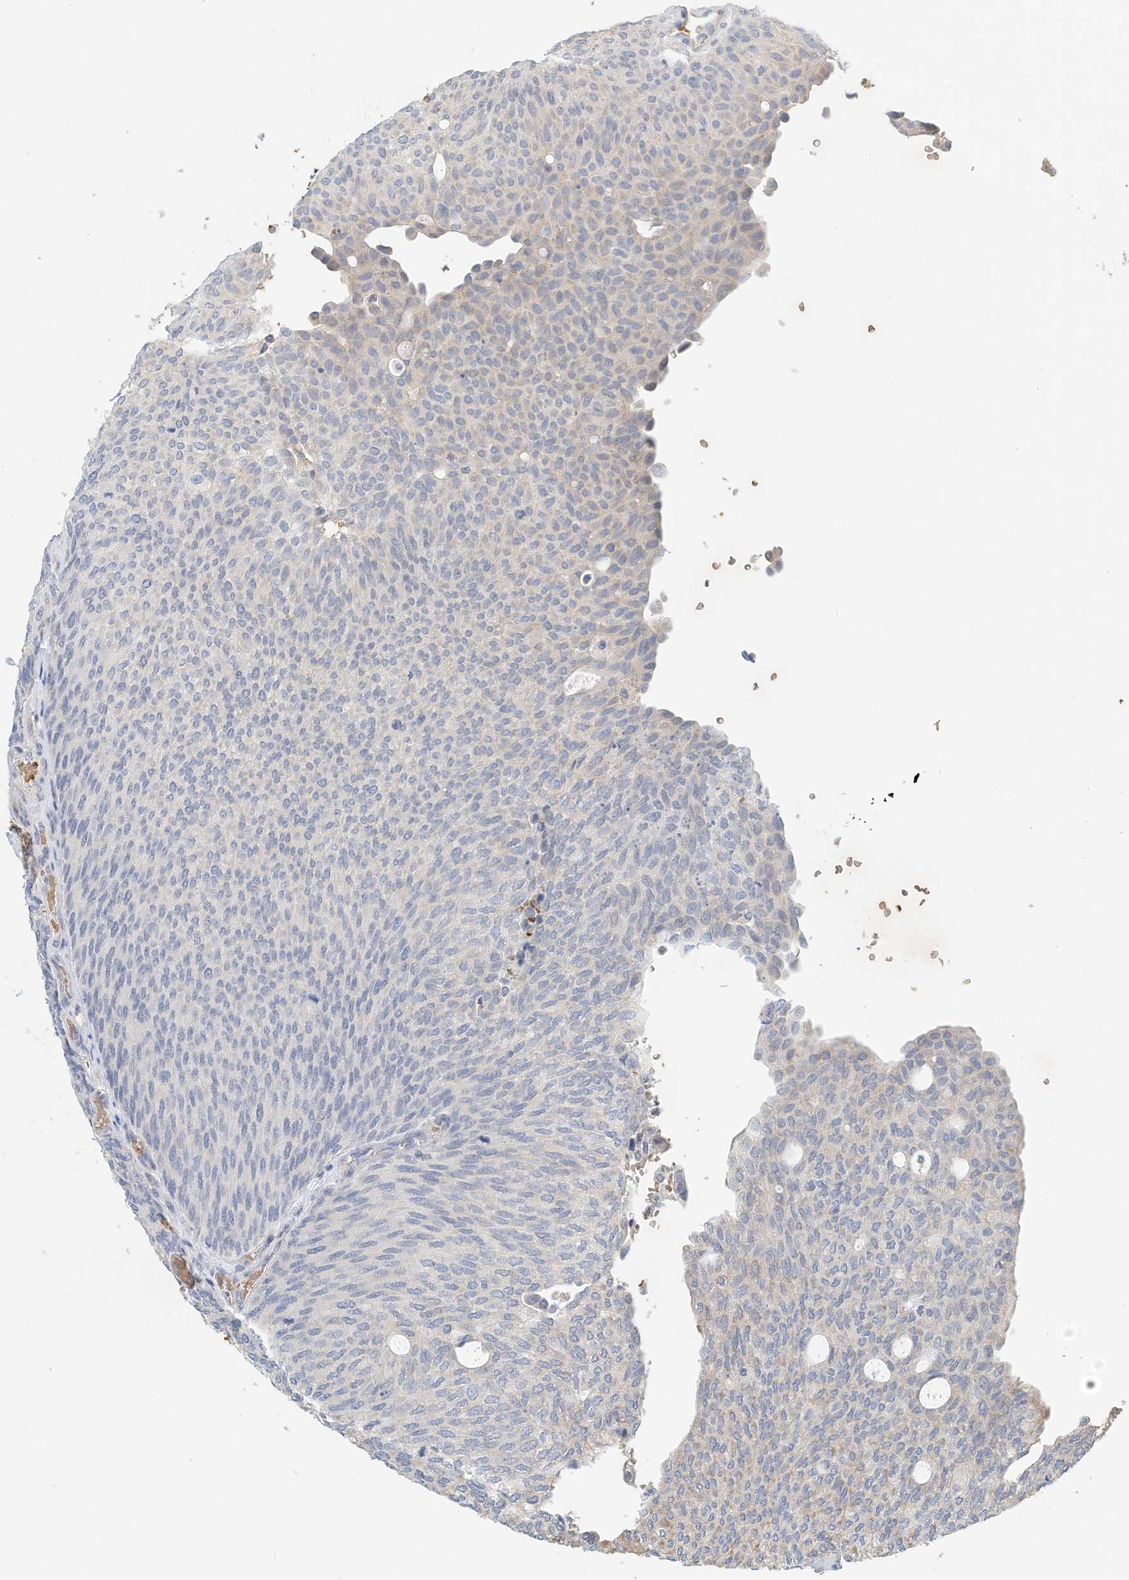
{"staining": {"intensity": "negative", "quantity": "none", "location": "none"}, "tissue": "urothelial cancer", "cell_type": "Tumor cells", "image_type": "cancer", "snomed": [{"axis": "morphology", "description": "Urothelial carcinoma, Low grade"}, {"axis": "topography", "description": "Urinary bladder"}], "caption": "Immunohistochemical staining of urothelial carcinoma (low-grade) demonstrates no significant expression in tumor cells.", "gene": "RCAN3", "patient": {"sex": "female", "age": 79}}